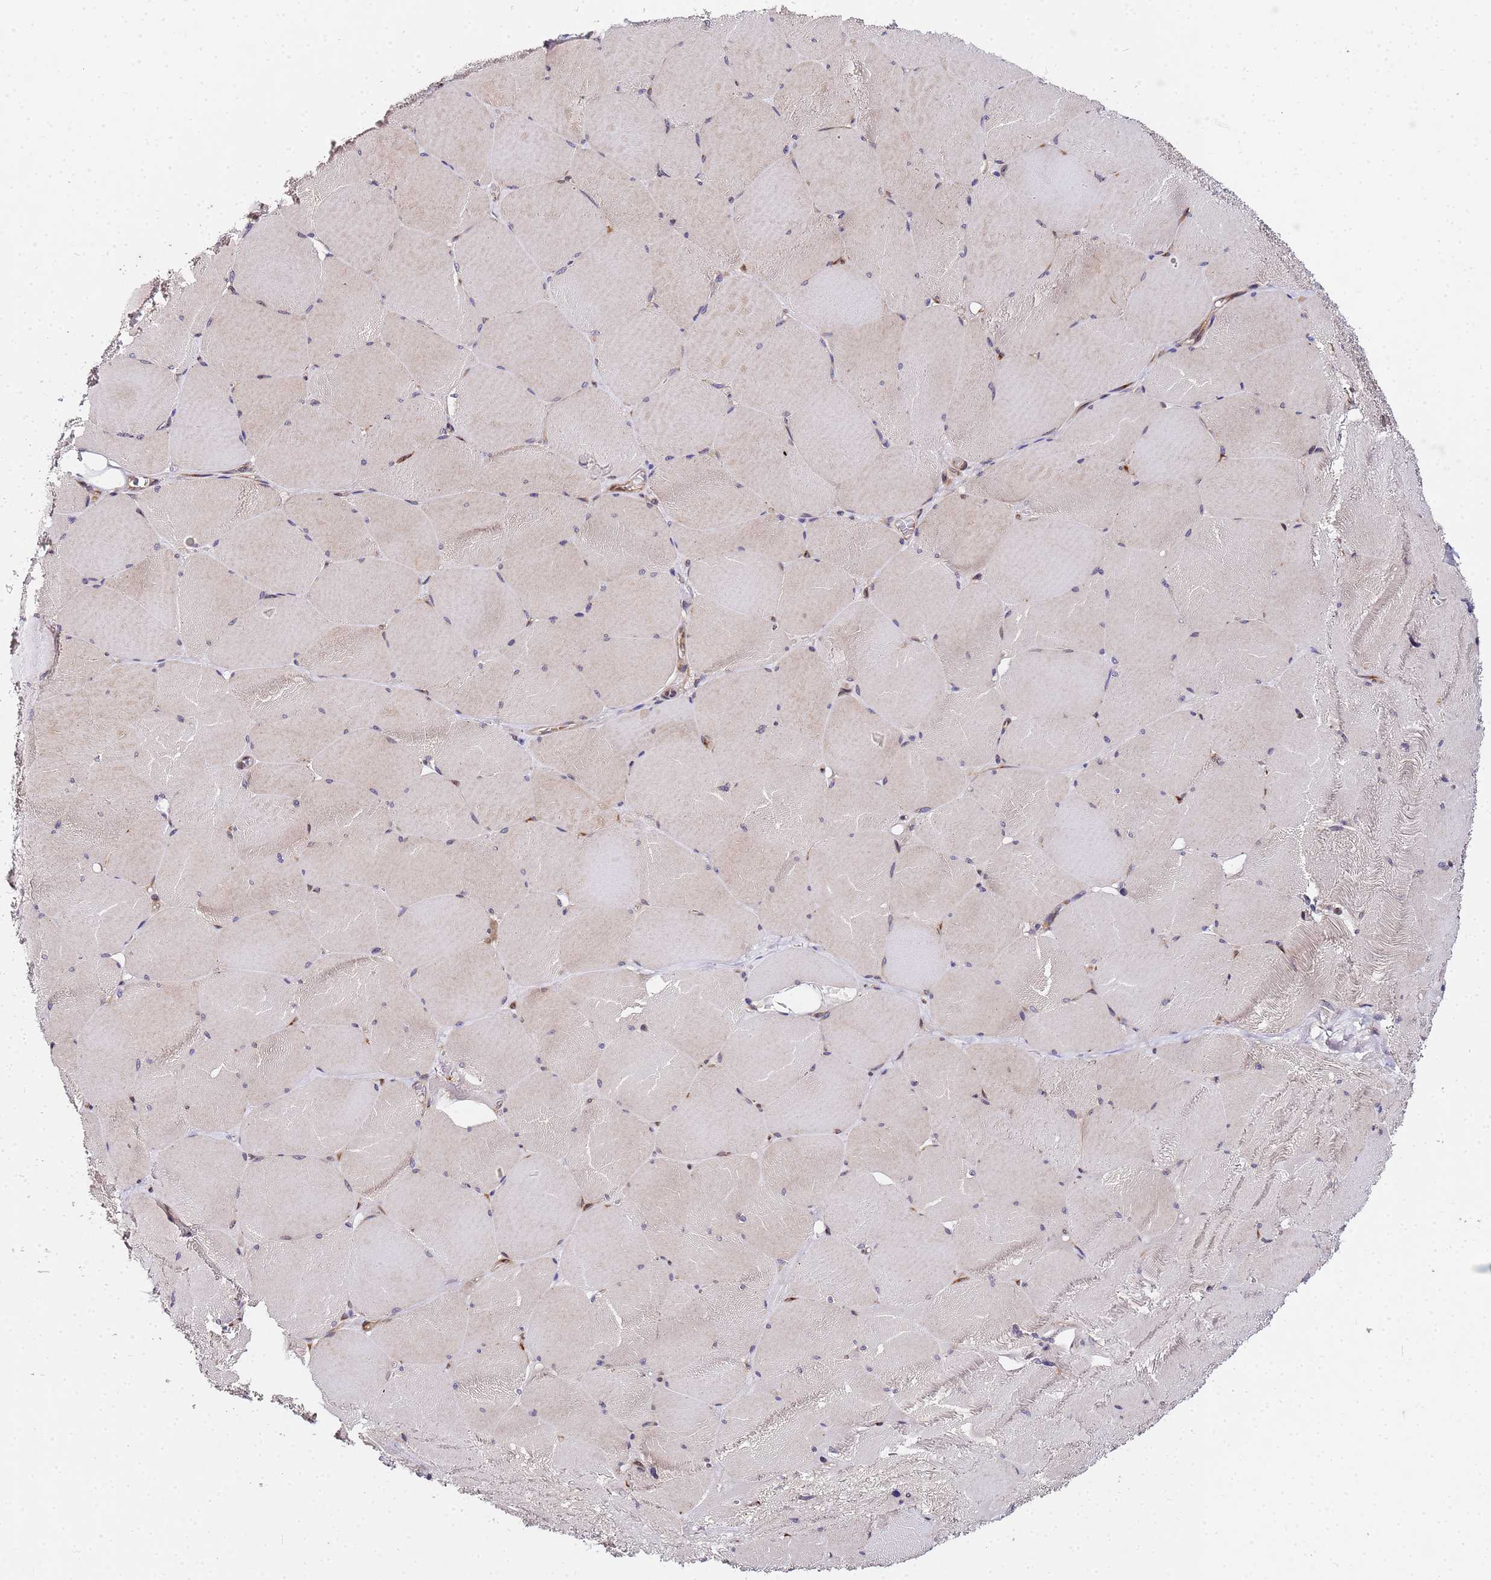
{"staining": {"intensity": "negative", "quantity": "none", "location": "none"}, "tissue": "skeletal muscle", "cell_type": "Myocytes", "image_type": "normal", "snomed": [{"axis": "morphology", "description": "Normal tissue, NOS"}, {"axis": "topography", "description": "Skeletal muscle"}, {"axis": "topography", "description": "Head-Neck"}], "caption": "Immunohistochemistry (IHC) micrograph of benign skeletal muscle: skeletal muscle stained with DAB (3,3'-diaminobenzidine) exhibits no significant protein staining in myocytes. (Brightfield microscopy of DAB (3,3'-diaminobenzidine) immunohistochemistry (IHC) at high magnification).", "gene": "UNC93B1", "patient": {"sex": "male", "age": 66}}